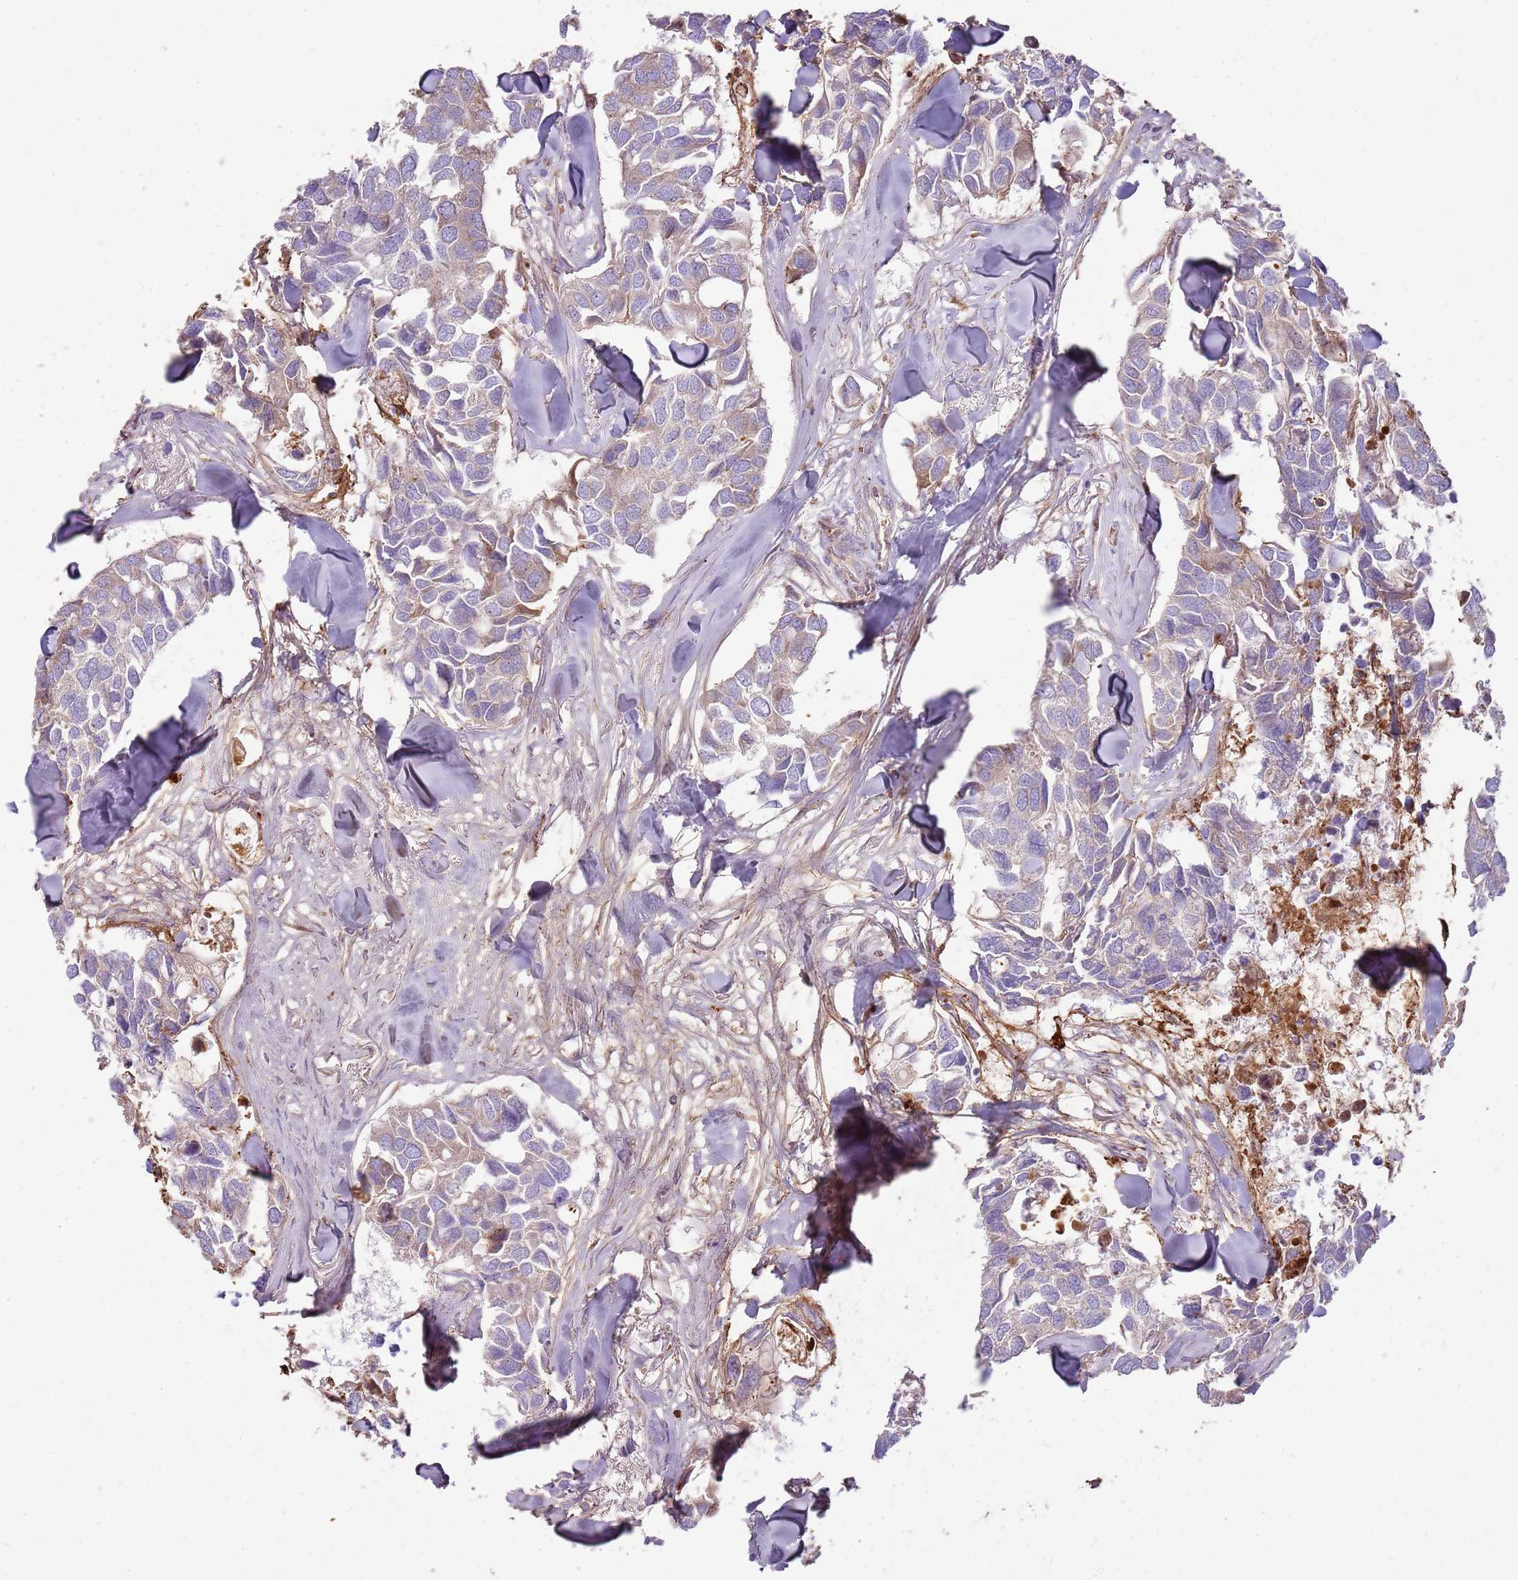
{"staining": {"intensity": "weak", "quantity": "25%-75%", "location": "cytoplasmic/membranous"}, "tissue": "breast cancer", "cell_type": "Tumor cells", "image_type": "cancer", "snomed": [{"axis": "morphology", "description": "Duct carcinoma"}, {"axis": "topography", "description": "Breast"}], "caption": "Immunohistochemistry (IHC) staining of breast invasive ductal carcinoma, which displays low levels of weak cytoplasmic/membranous expression in approximately 25%-75% of tumor cells indicating weak cytoplasmic/membranous protein positivity. The staining was performed using DAB (3,3'-diaminobenzidine) (brown) for protein detection and nuclei were counterstained in hematoxylin (blue).", "gene": "EMC1", "patient": {"sex": "female", "age": 83}}